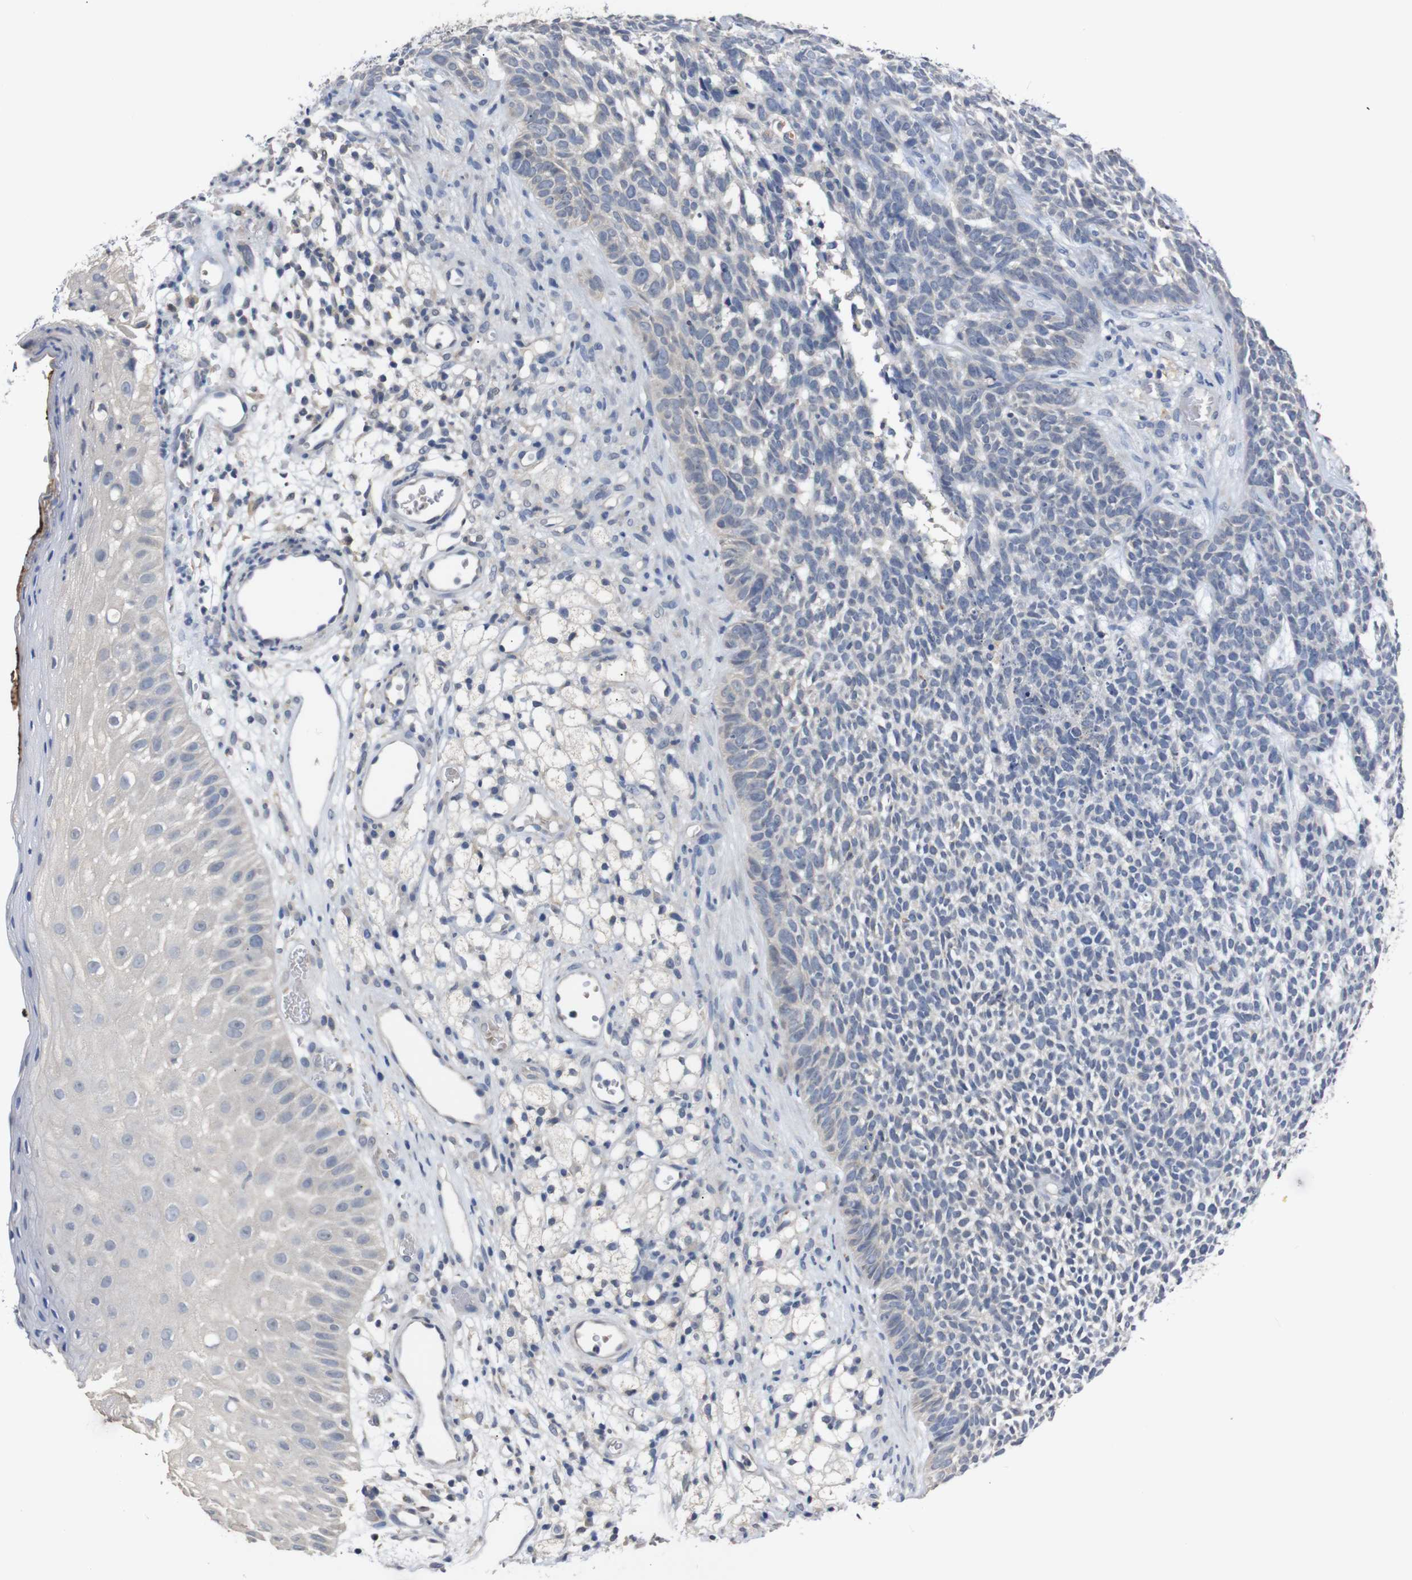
{"staining": {"intensity": "negative", "quantity": "none", "location": "none"}, "tissue": "skin cancer", "cell_type": "Tumor cells", "image_type": "cancer", "snomed": [{"axis": "morphology", "description": "Basal cell carcinoma"}, {"axis": "topography", "description": "Skin"}], "caption": "Immunohistochemical staining of skin cancer shows no significant staining in tumor cells.", "gene": "HNF1A", "patient": {"sex": "female", "age": 84}}